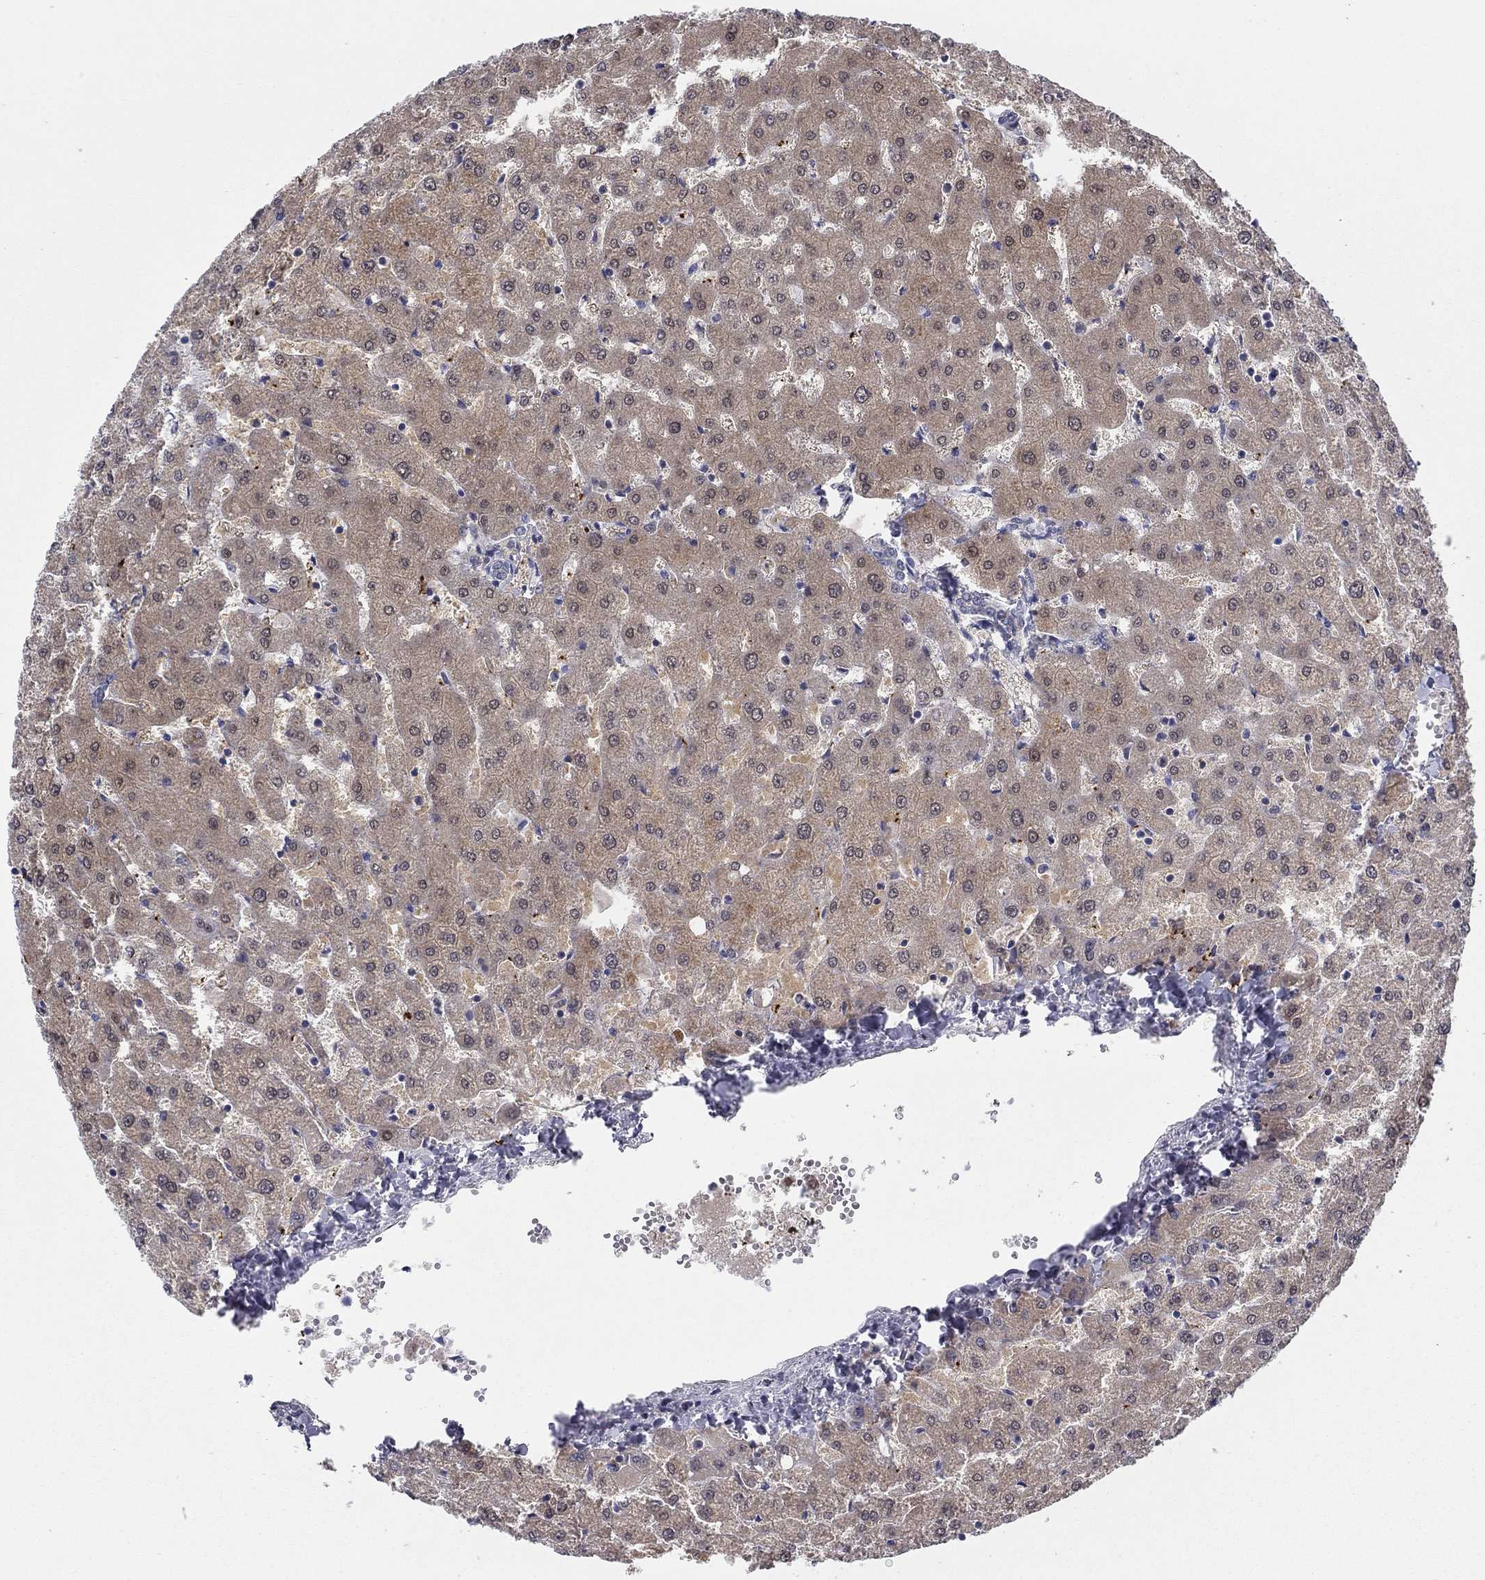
{"staining": {"intensity": "negative", "quantity": "none", "location": "none"}, "tissue": "liver", "cell_type": "Cholangiocytes", "image_type": "normal", "snomed": [{"axis": "morphology", "description": "Normal tissue, NOS"}, {"axis": "topography", "description": "Liver"}], "caption": "Cholangiocytes show no significant protein positivity in benign liver.", "gene": "ALOX12", "patient": {"sex": "female", "age": 50}}